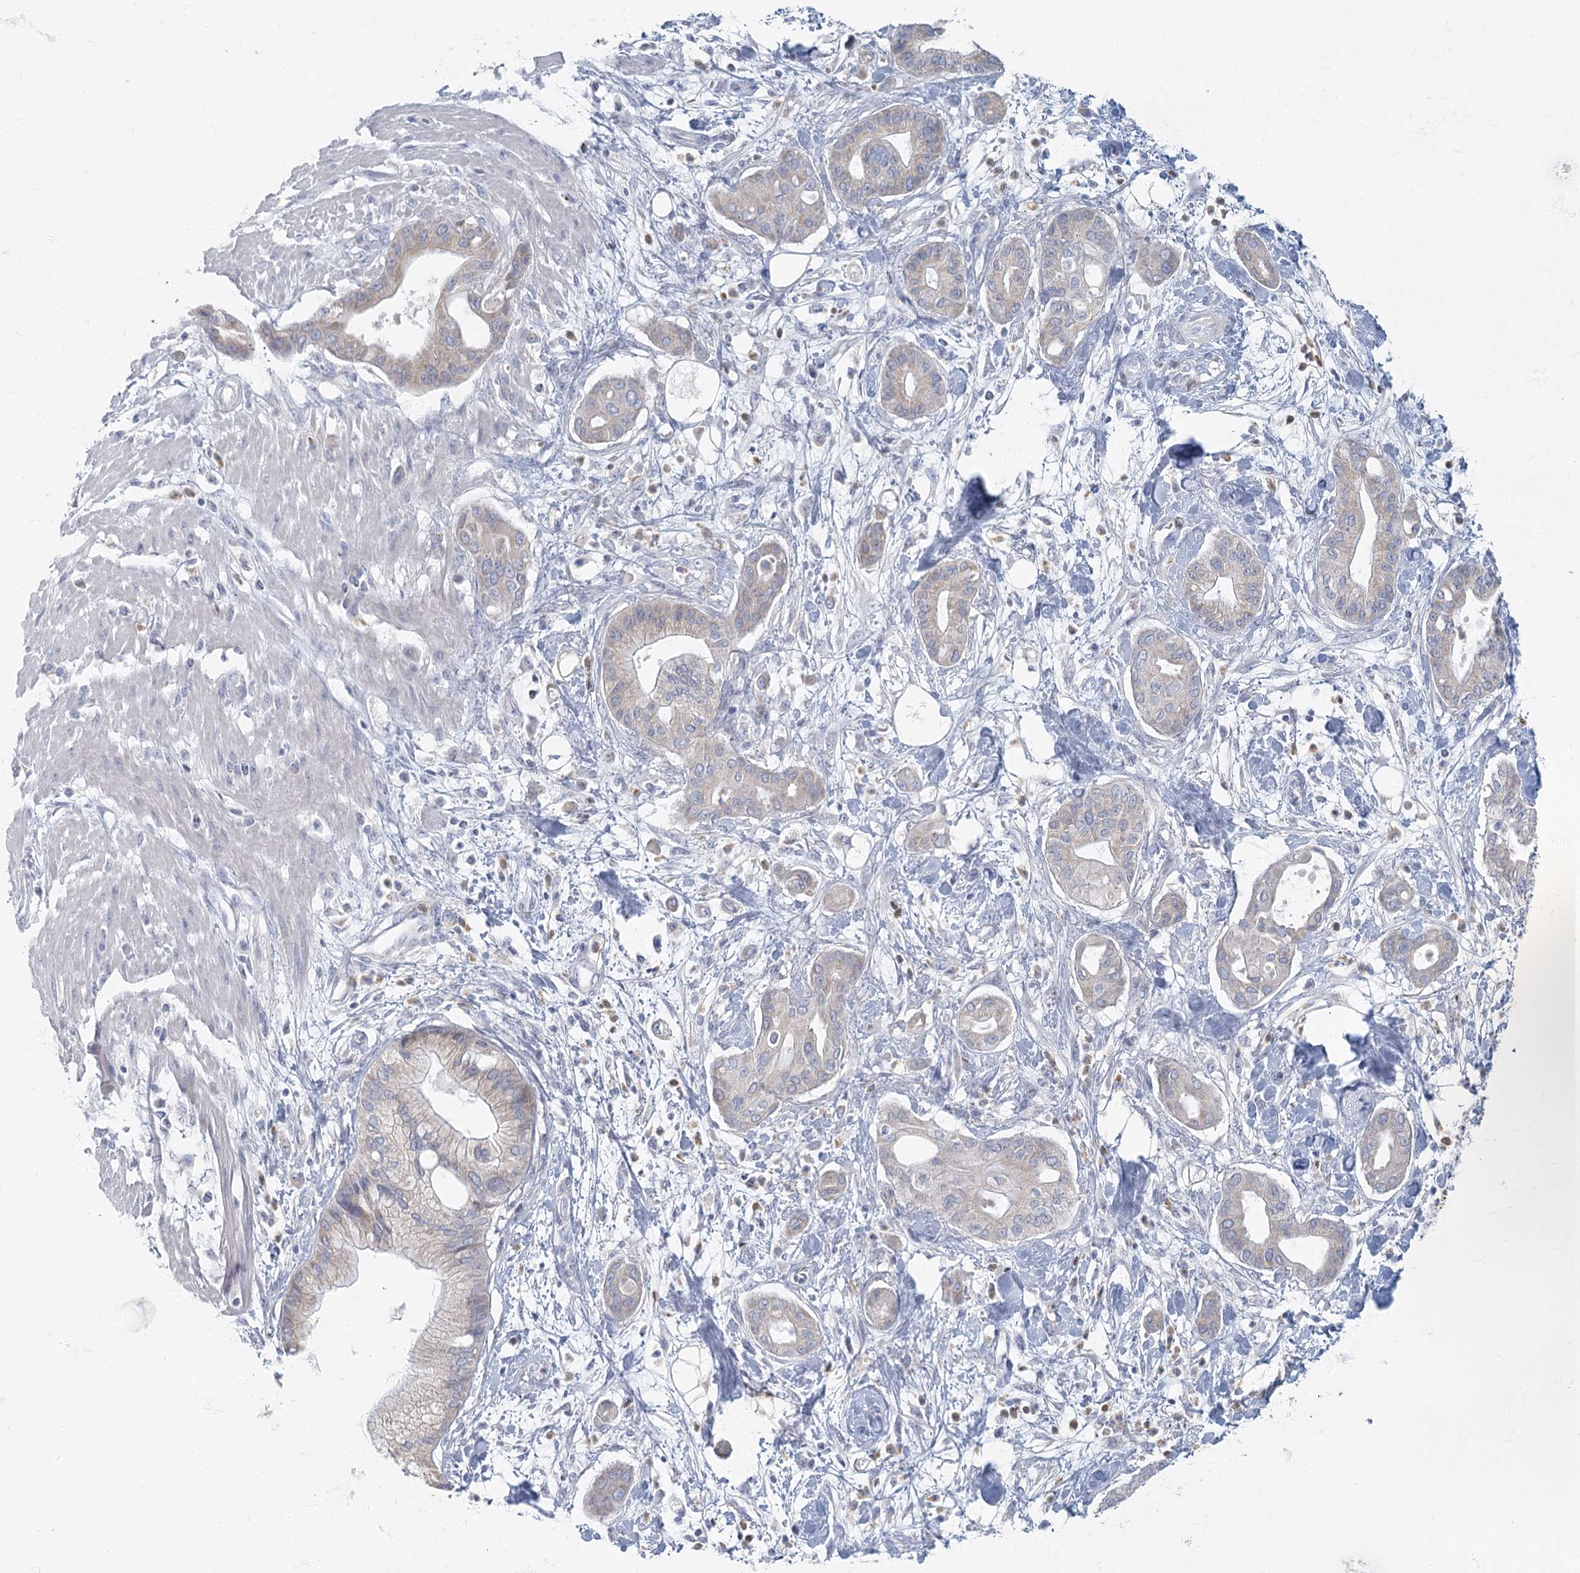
{"staining": {"intensity": "negative", "quantity": "none", "location": "none"}, "tissue": "pancreatic cancer", "cell_type": "Tumor cells", "image_type": "cancer", "snomed": [{"axis": "morphology", "description": "Adenocarcinoma, NOS"}, {"axis": "morphology", "description": "Adenocarcinoma, metastatic, NOS"}, {"axis": "topography", "description": "Lymph node"}, {"axis": "topography", "description": "Pancreas"}, {"axis": "topography", "description": "Duodenum"}], "caption": "Histopathology image shows no protein expression in tumor cells of pancreatic cancer tissue. (DAB immunohistochemistry, high magnification).", "gene": "FAM110C", "patient": {"sex": "female", "age": 64}}